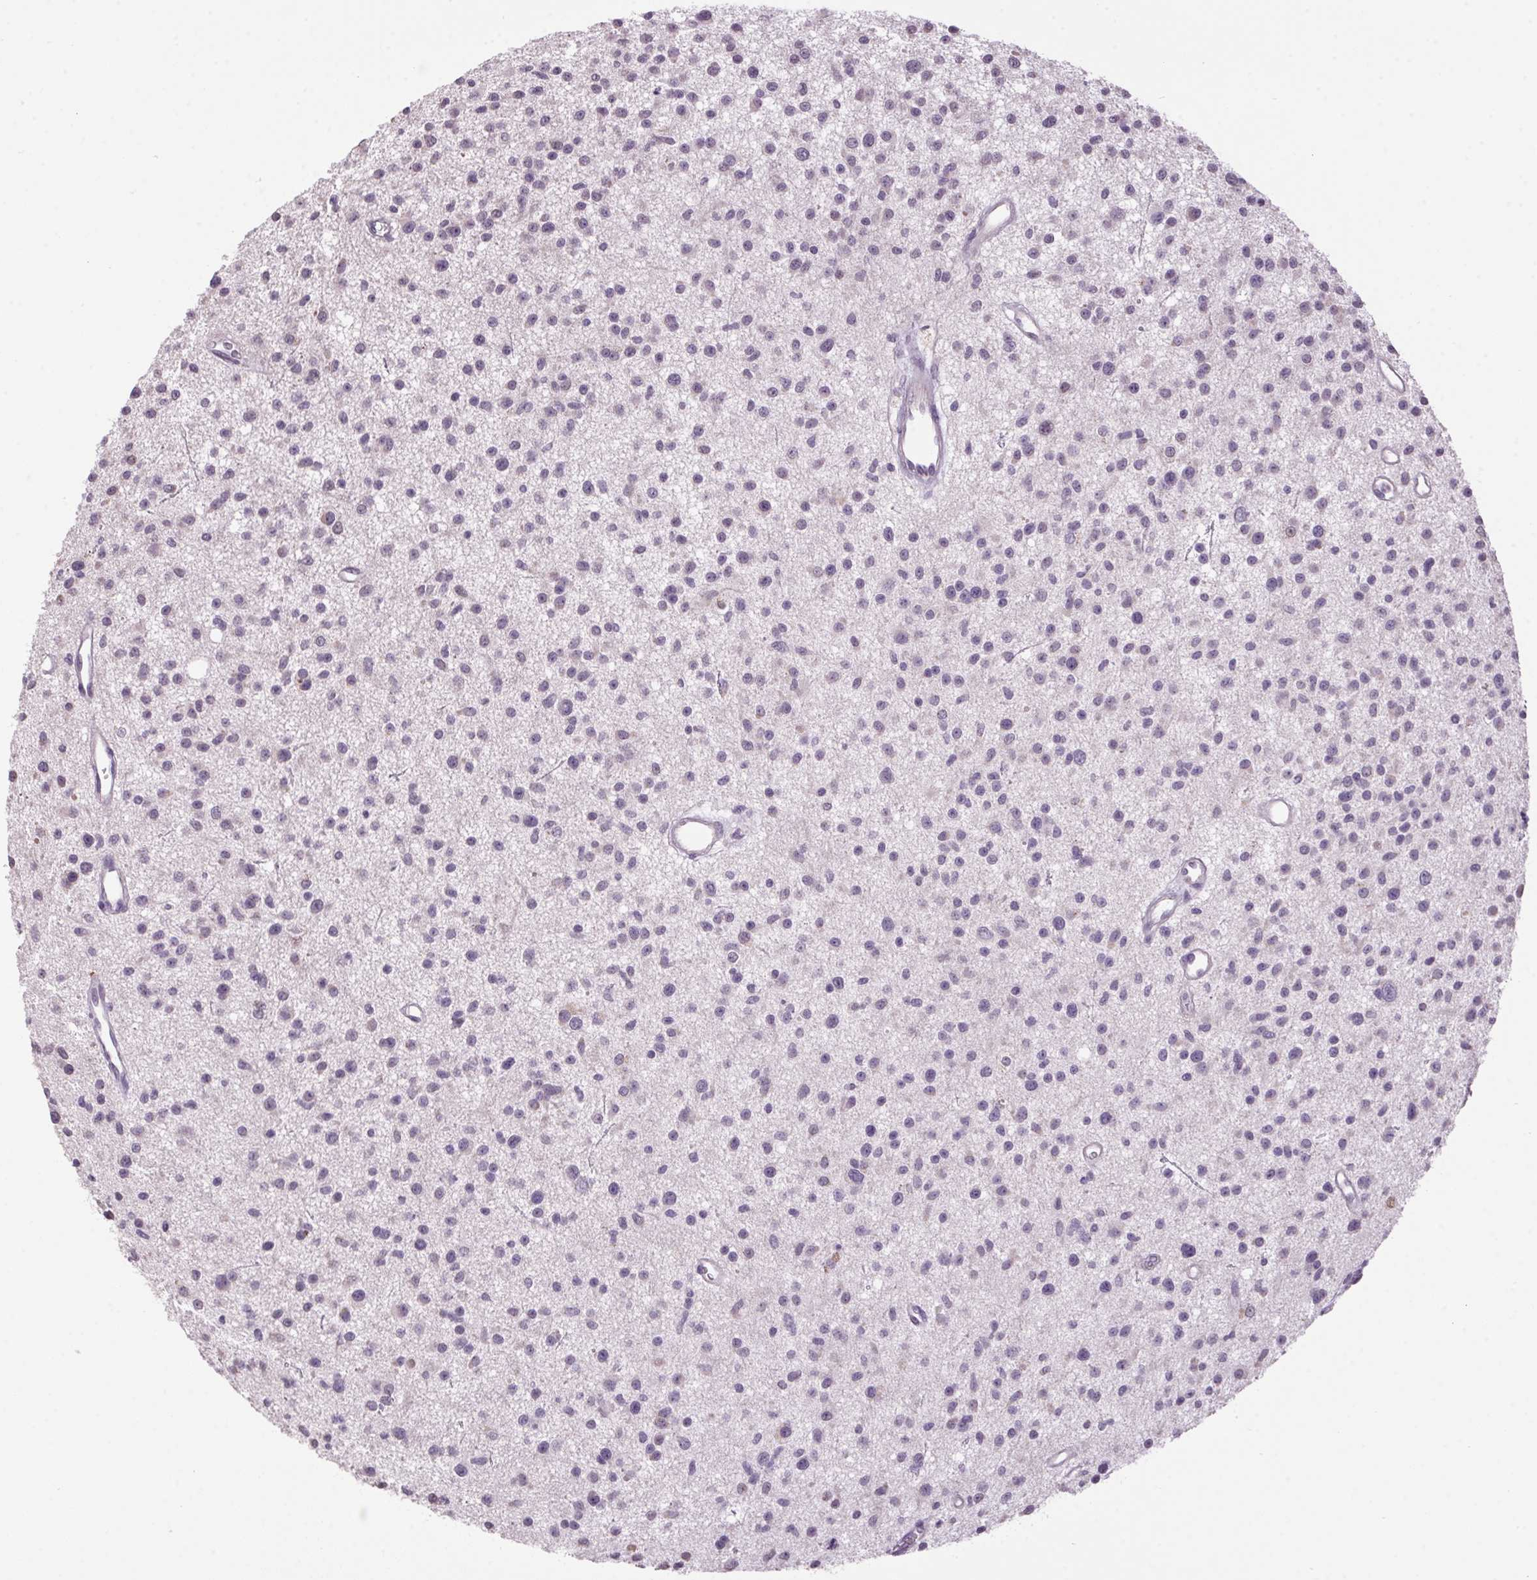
{"staining": {"intensity": "negative", "quantity": "none", "location": "none"}, "tissue": "glioma", "cell_type": "Tumor cells", "image_type": "cancer", "snomed": [{"axis": "morphology", "description": "Glioma, malignant, Low grade"}, {"axis": "topography", "description": "Brain"}], "caption": "High magnification brightfield microscopy of glioma stained with DAB (3,3'-diaminobenzidine) (brown) and counterstained with hematoxylin (blue): tumor cells show no significant positivity. Brightfield microscopy of immunohistochemistry (IHC) stained with DAB (3,3'-diaminobenzidine) (brown) and hematoxylin (blue), captured at high magnification.", "gene": "VWA3B", "patient": {"sex": "male", "age": 43}}